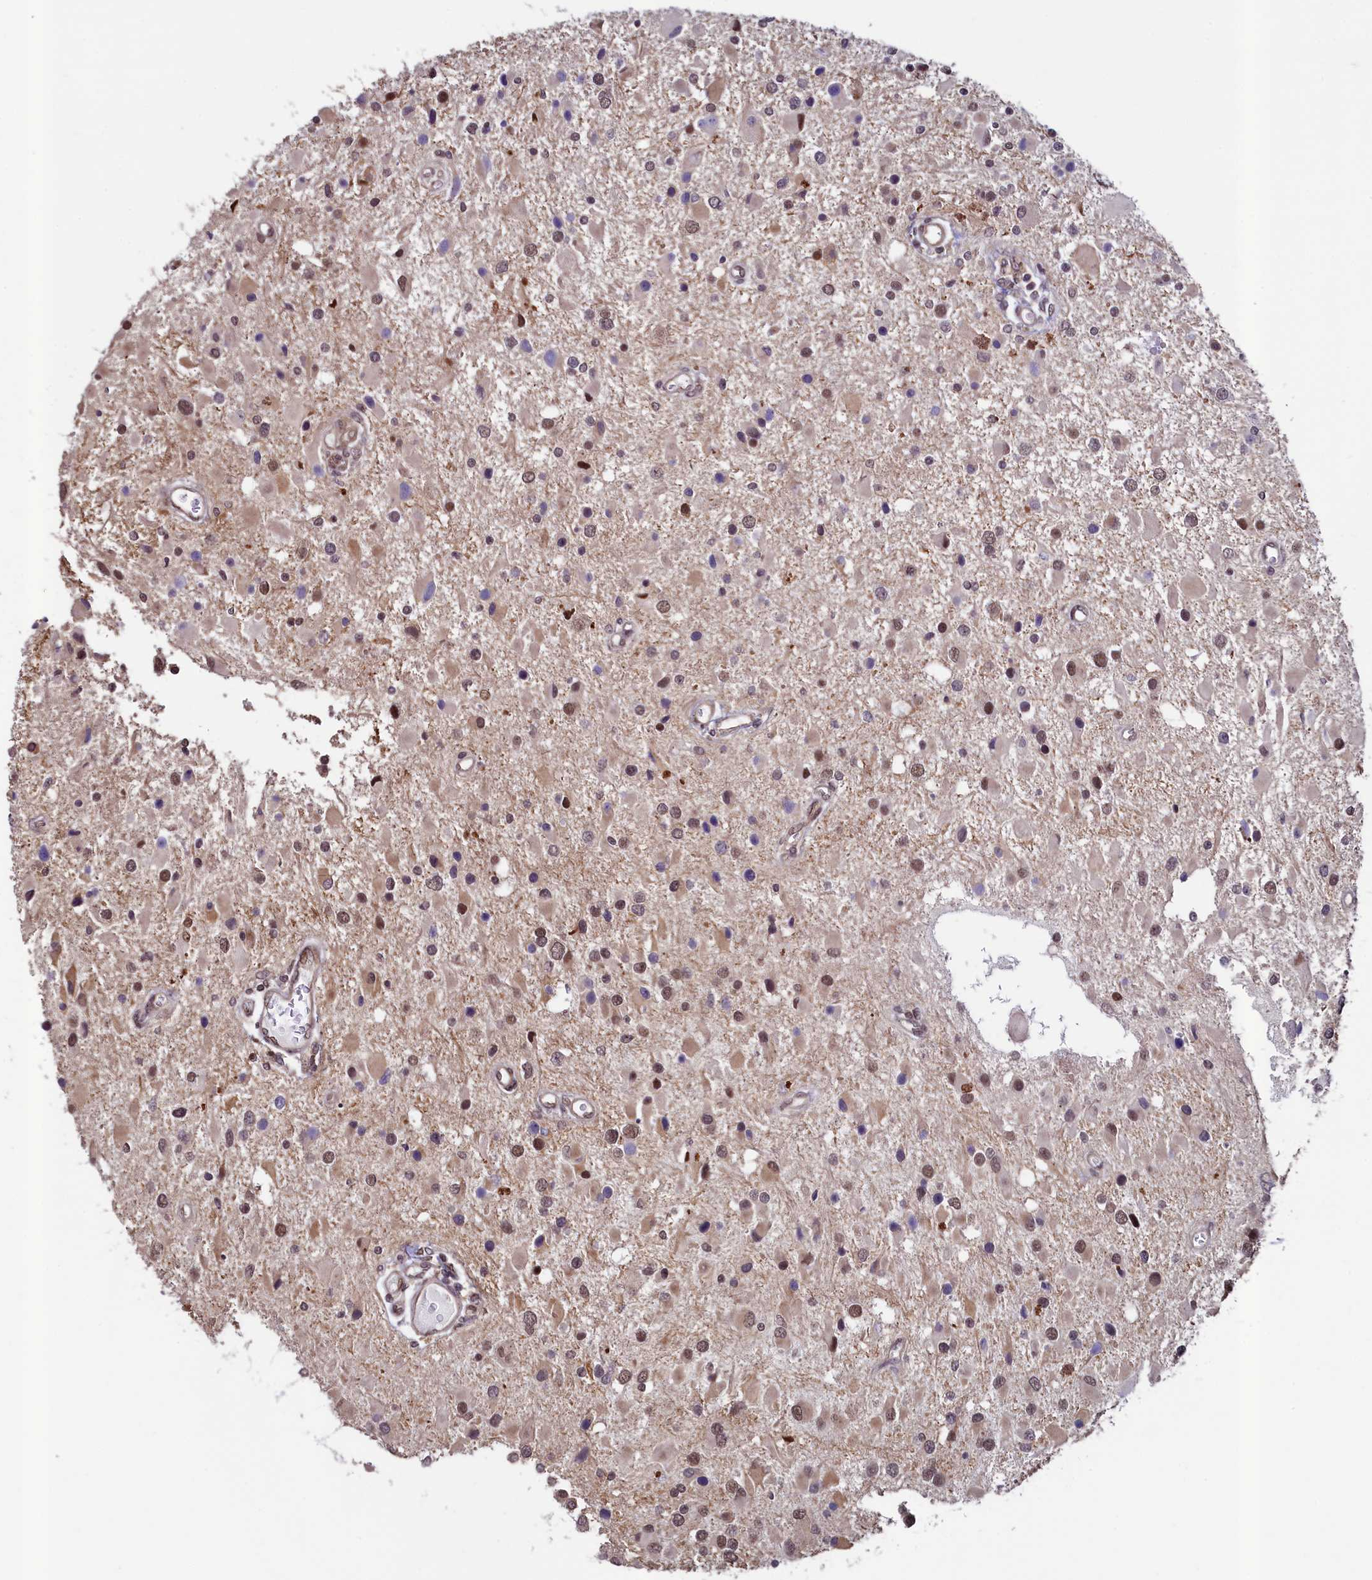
{"staining": {"intensity": "weak", "quantity": "25%-75%", "location": "nuclear"}, "tissue": "glioma", "cell_type": "Tumor cells", "image_type": "cancer", "snomed": [{"axis": "morphology", "description": "Glioma, malignant, High grade"}, {"axis": "topography", "description": "Brain"}], "caption": "IHC photomicrograph of human glioma stained for a protein (brown), which reveals low levels of weak nuclear positivity in about 25%-75% of tumor cells.", "gene": "LEO1", "patient": {"sex": "male", "age": 53}}